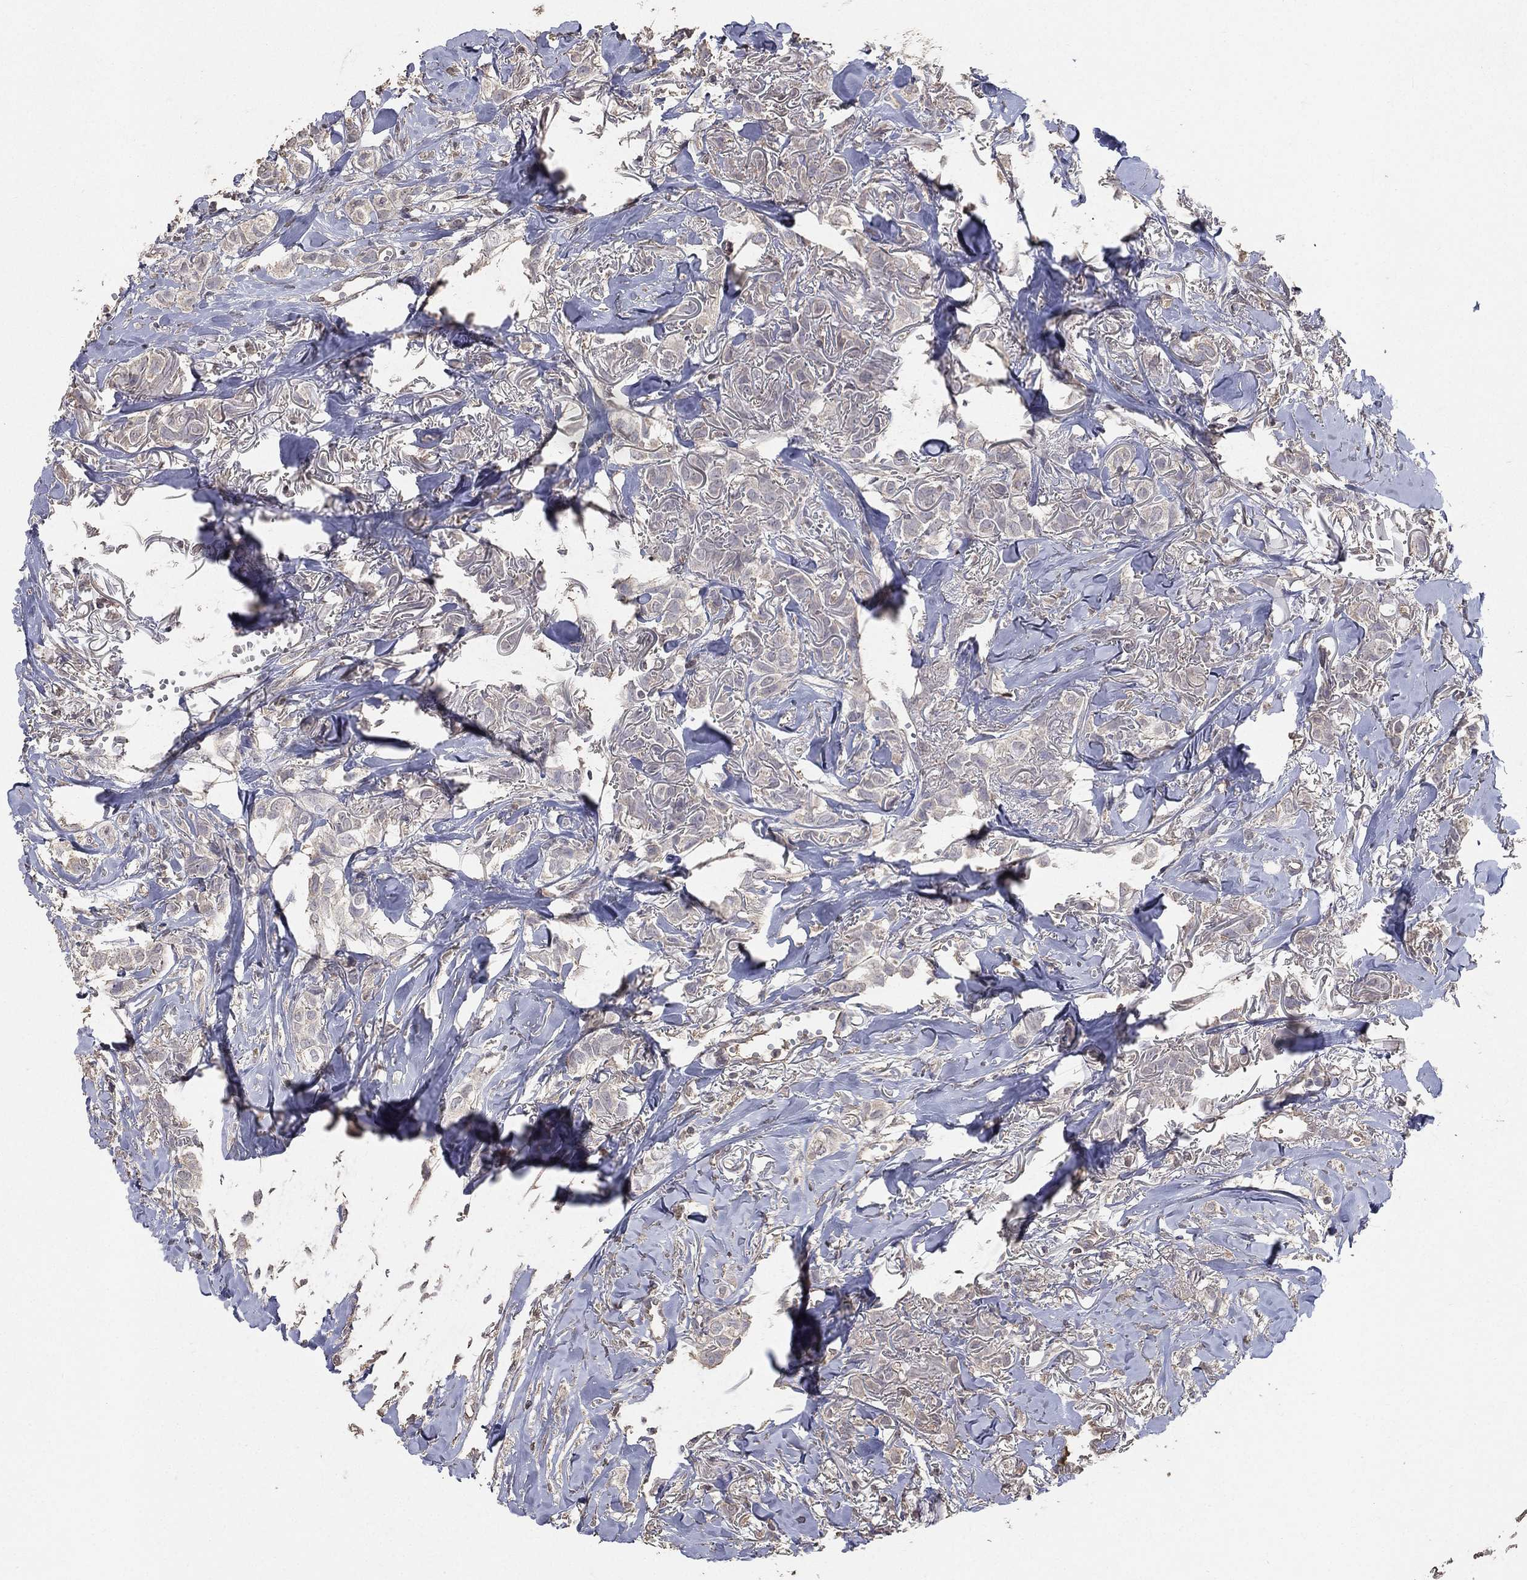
{"staining": {"intensity": "negative", "quantity": "none", "location": "none"}, "tissue": "breast cancer", "cell_type": "Tumor cells", "image_type": "cancer", "snomed": [{"axis": "morphology", "description": "Duct carcinoma"}, {"axis": "topography", "description": "Breast"}], "caption": "This is an immunohistochemistry (IHC) photomicrograph of human breast cancer (invasive ductal carcinoma). There is no staining in tumor cells.", "gene": "SNAP25", "patient": {"sex": "female", "age": 85}}